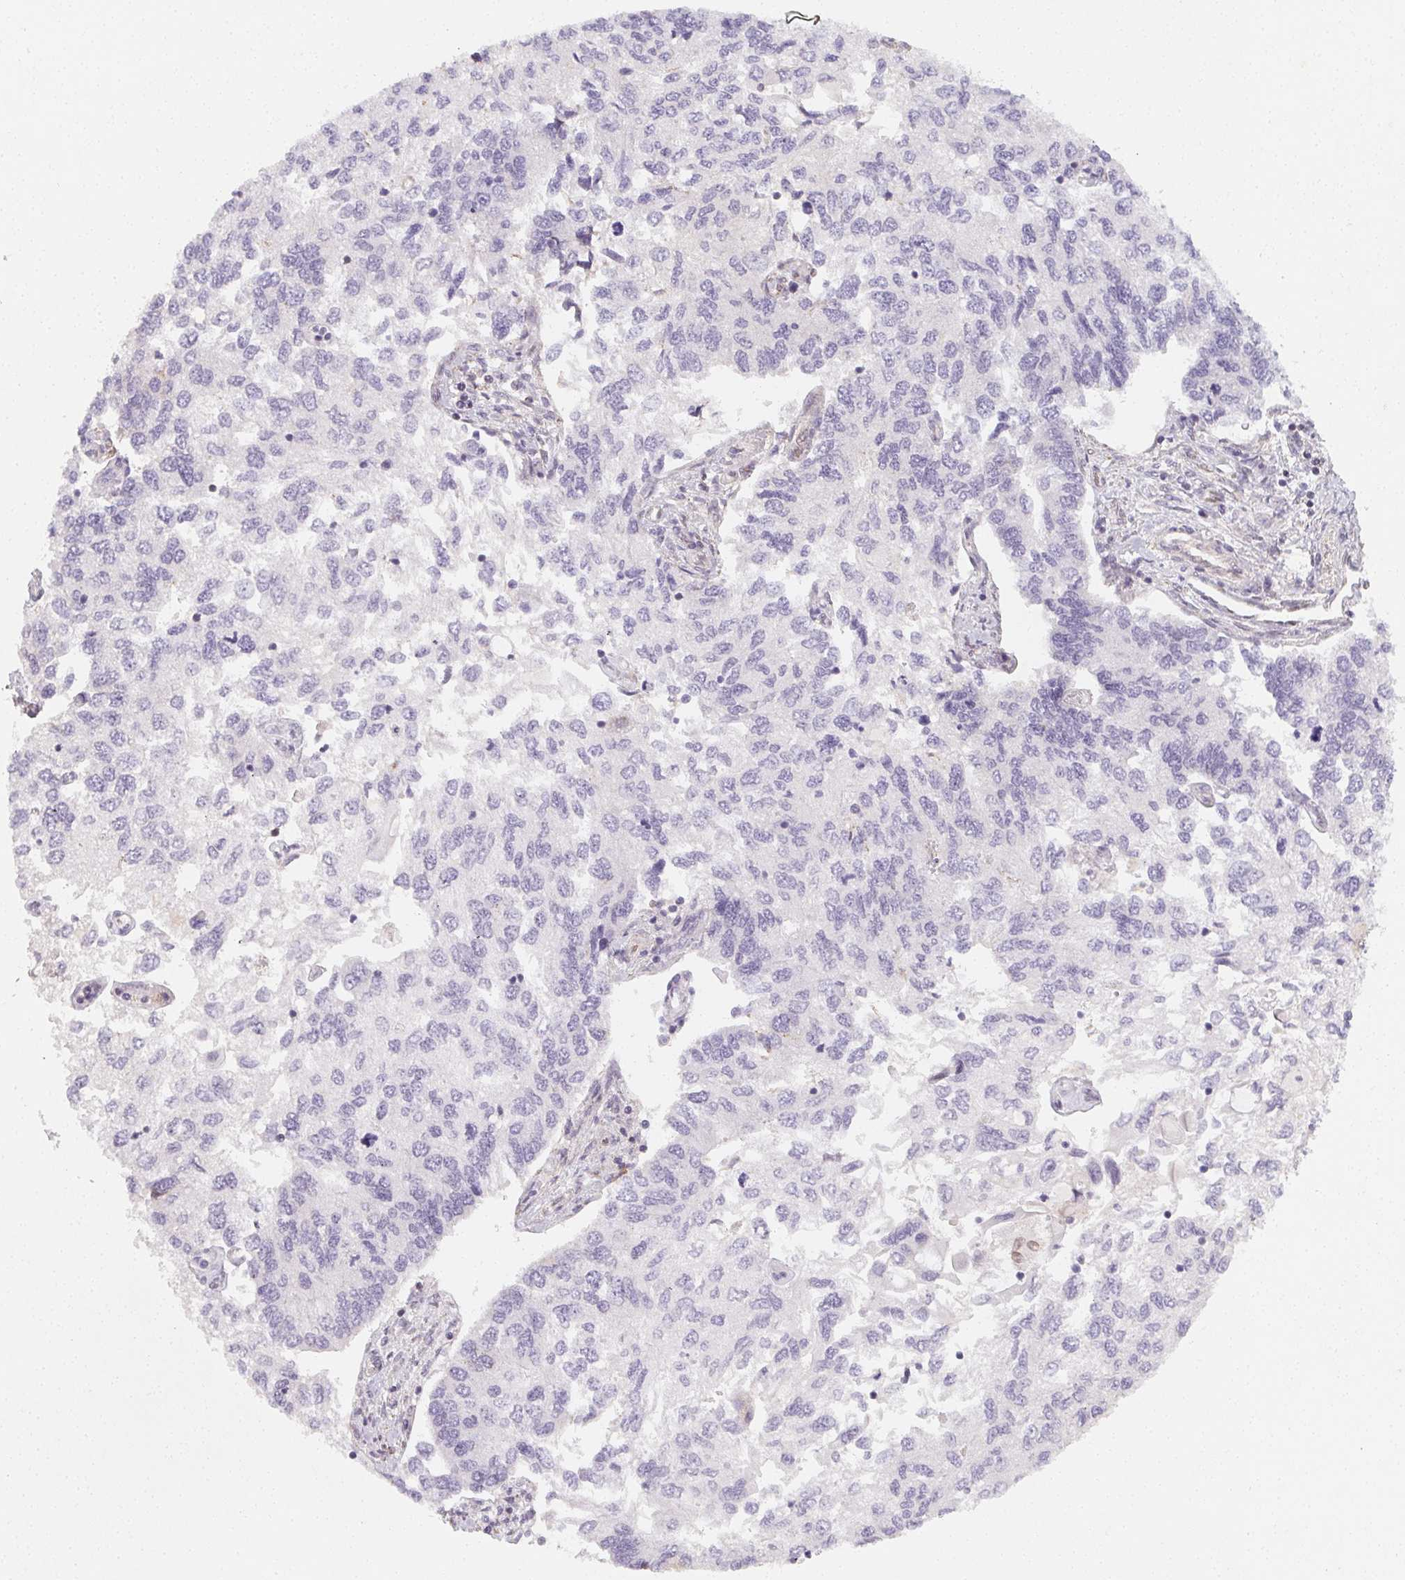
{"staining": {"intensity": "negative", "quantity": "none", "location": "none"}, "tissue": "endometrial cancer", "cell_type": "Tumor cells", "image_type": "cancer", "snomed": [{"axis": "morphology", "description": "Carcinoma, NOS"}, {"axis": "topography", "description": "Uterus"}], "caption": "A micrograph of human endometrial cancer (carcinoma) is negative for staining in tumor cells.", "gene": "LRRC23", "patient": {"sex": "female", "age": 76}}